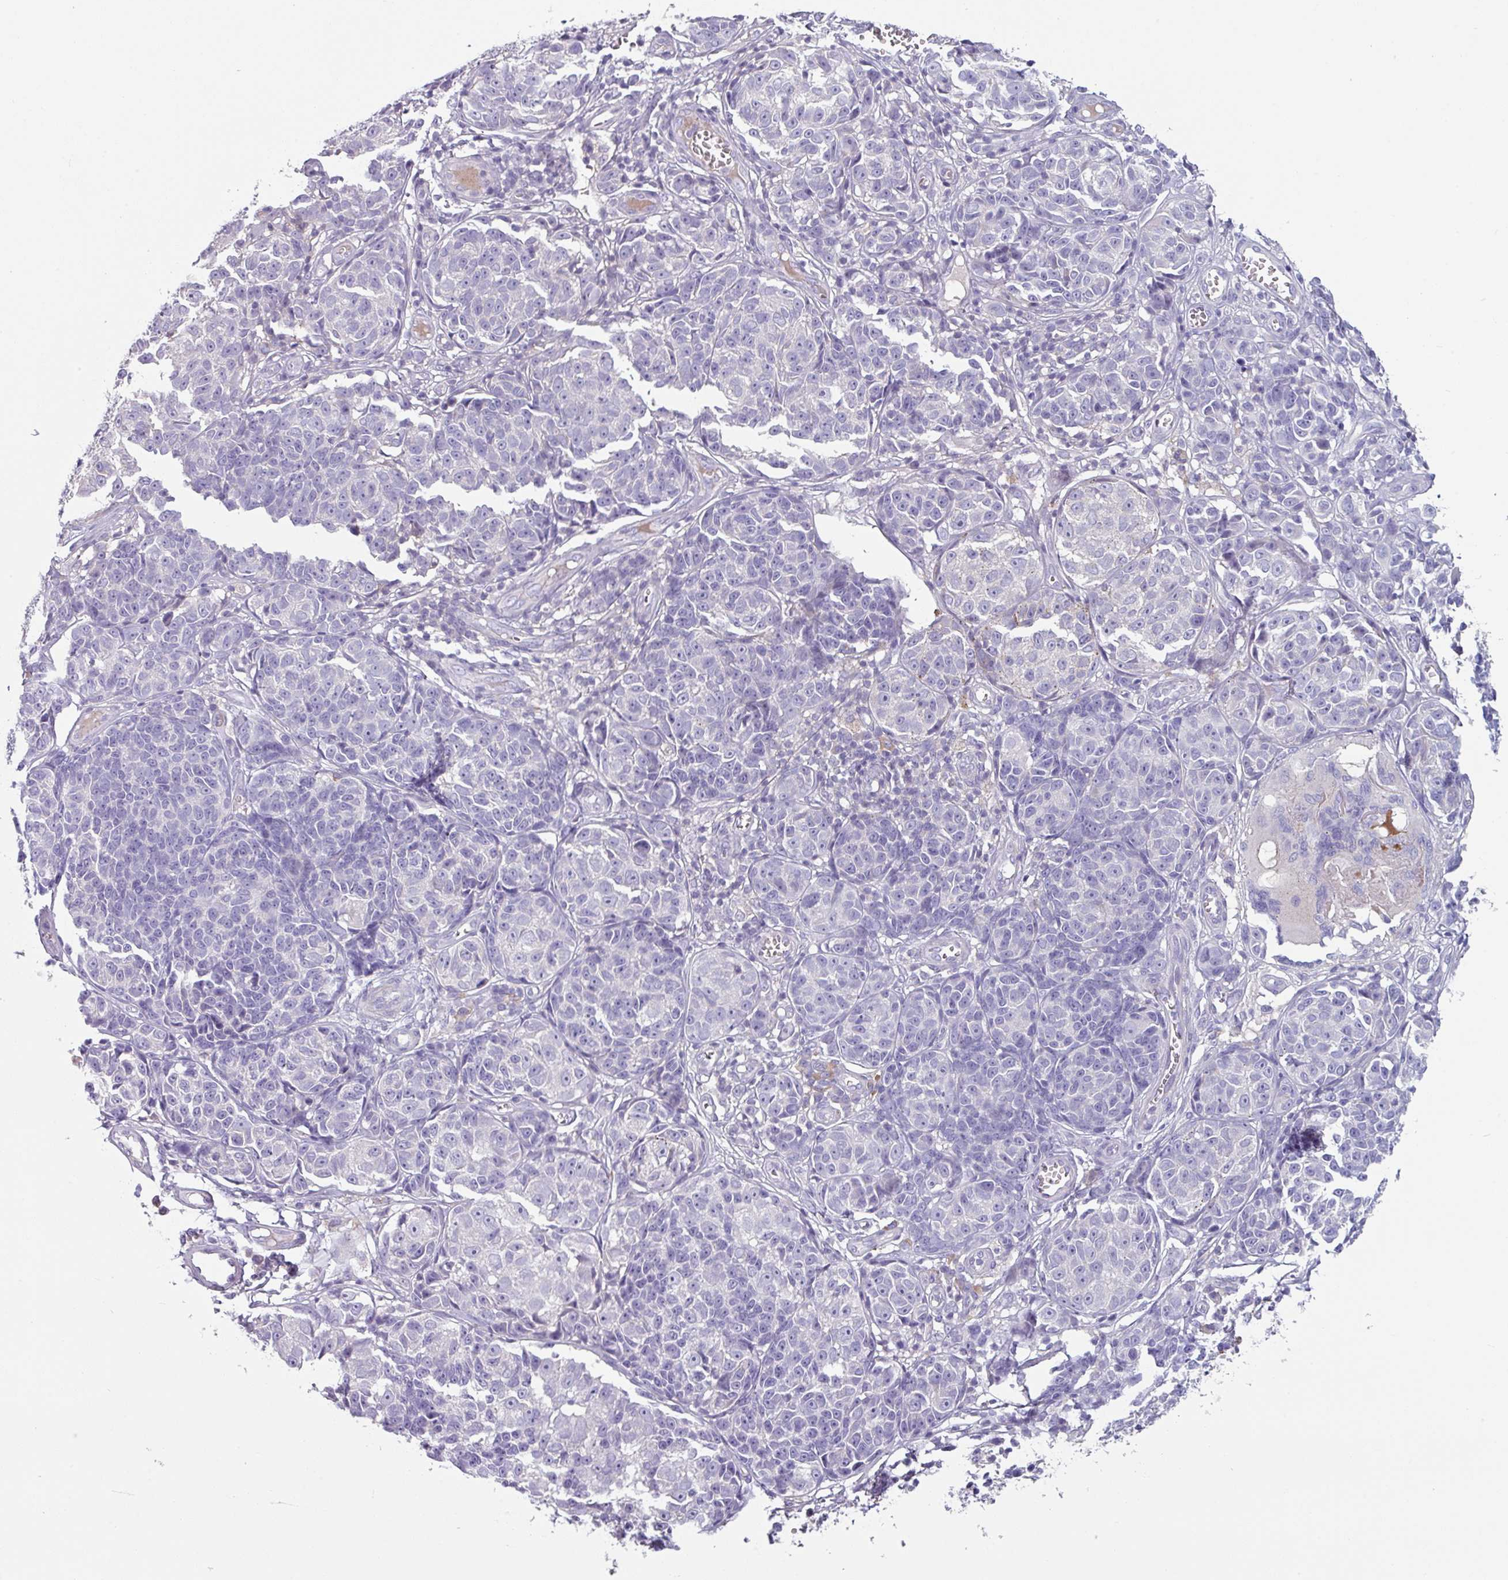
{"staining": {"intensity": "negative", "quantity": "none", "location": "none"}, "tissue": "melanoma", "cell_type": "Tumor cells", "image_type": "cancer", "snomed": [{"axis": "morphology", "description": "Malignant melanoma, NOS"}, {"axis": "topography", "description": "Skin"}], "caption": "Photomicrograph shows no significant protein staining in tumor cells of malignant melanoma.", "gene": "TMEM132A", "patient": {"sex": "male", "age": 73}}